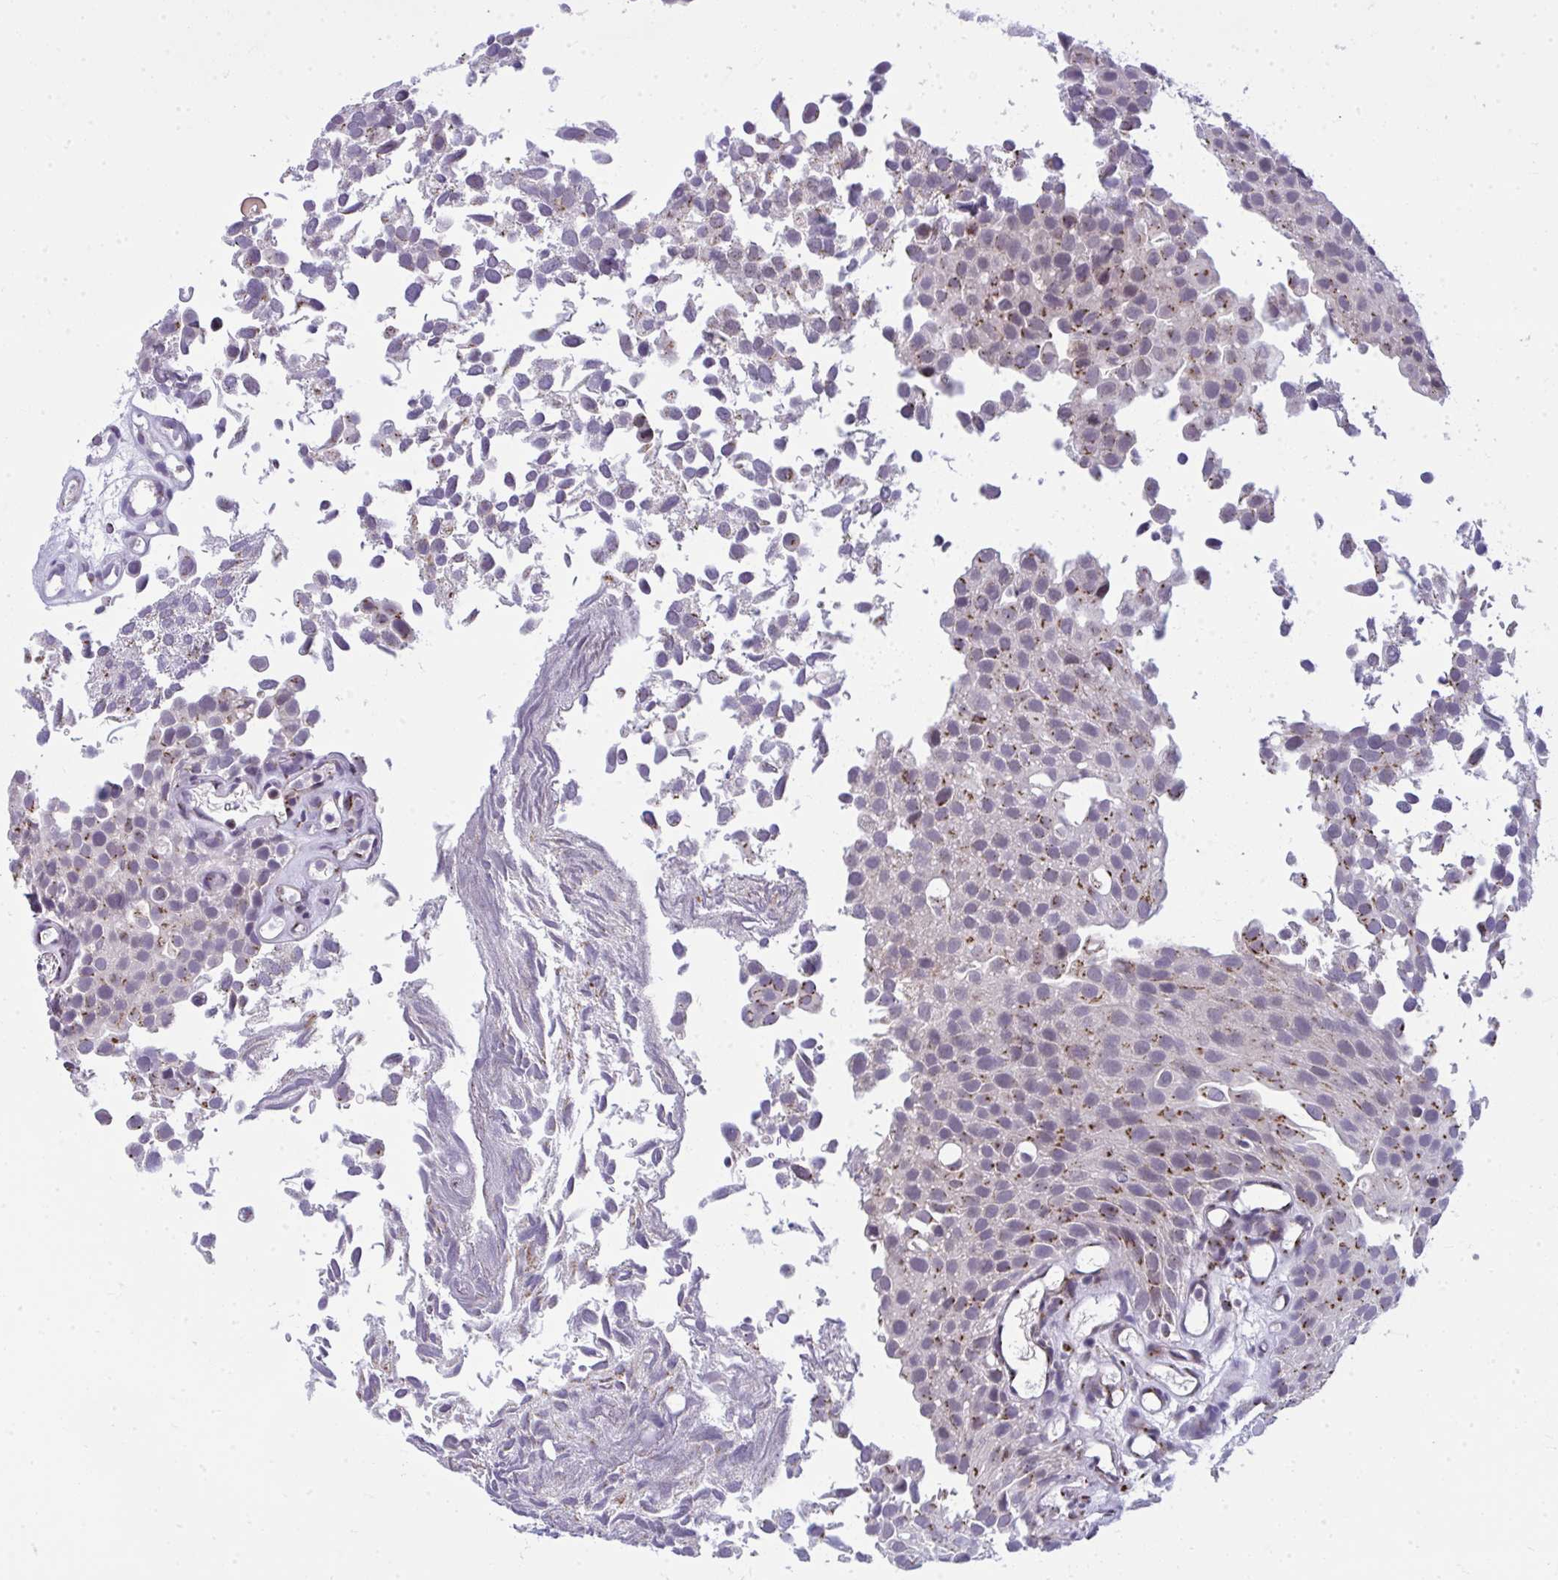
{"staining": {"intensity": "moderate", "quantity": "<25%", "location": "cytoplasmic/membranous"}, "tissue": "urothelial cancer", "cell_type": "Tumor cells", "image_type": "cancer", "snomed": [{"axis": "morphology", "description": "Urothelial carcinoma, Low grade"}, {"axis": "topography", "description": "Urinary bladder"}], "caption": "Protein staining exhibits moderate cytoplasmic/membranous staining in approximately <25% of tumor cells in urothelial cancer.", "gene": "DTX4", "patient": {"sex": "male", "age": 88}}